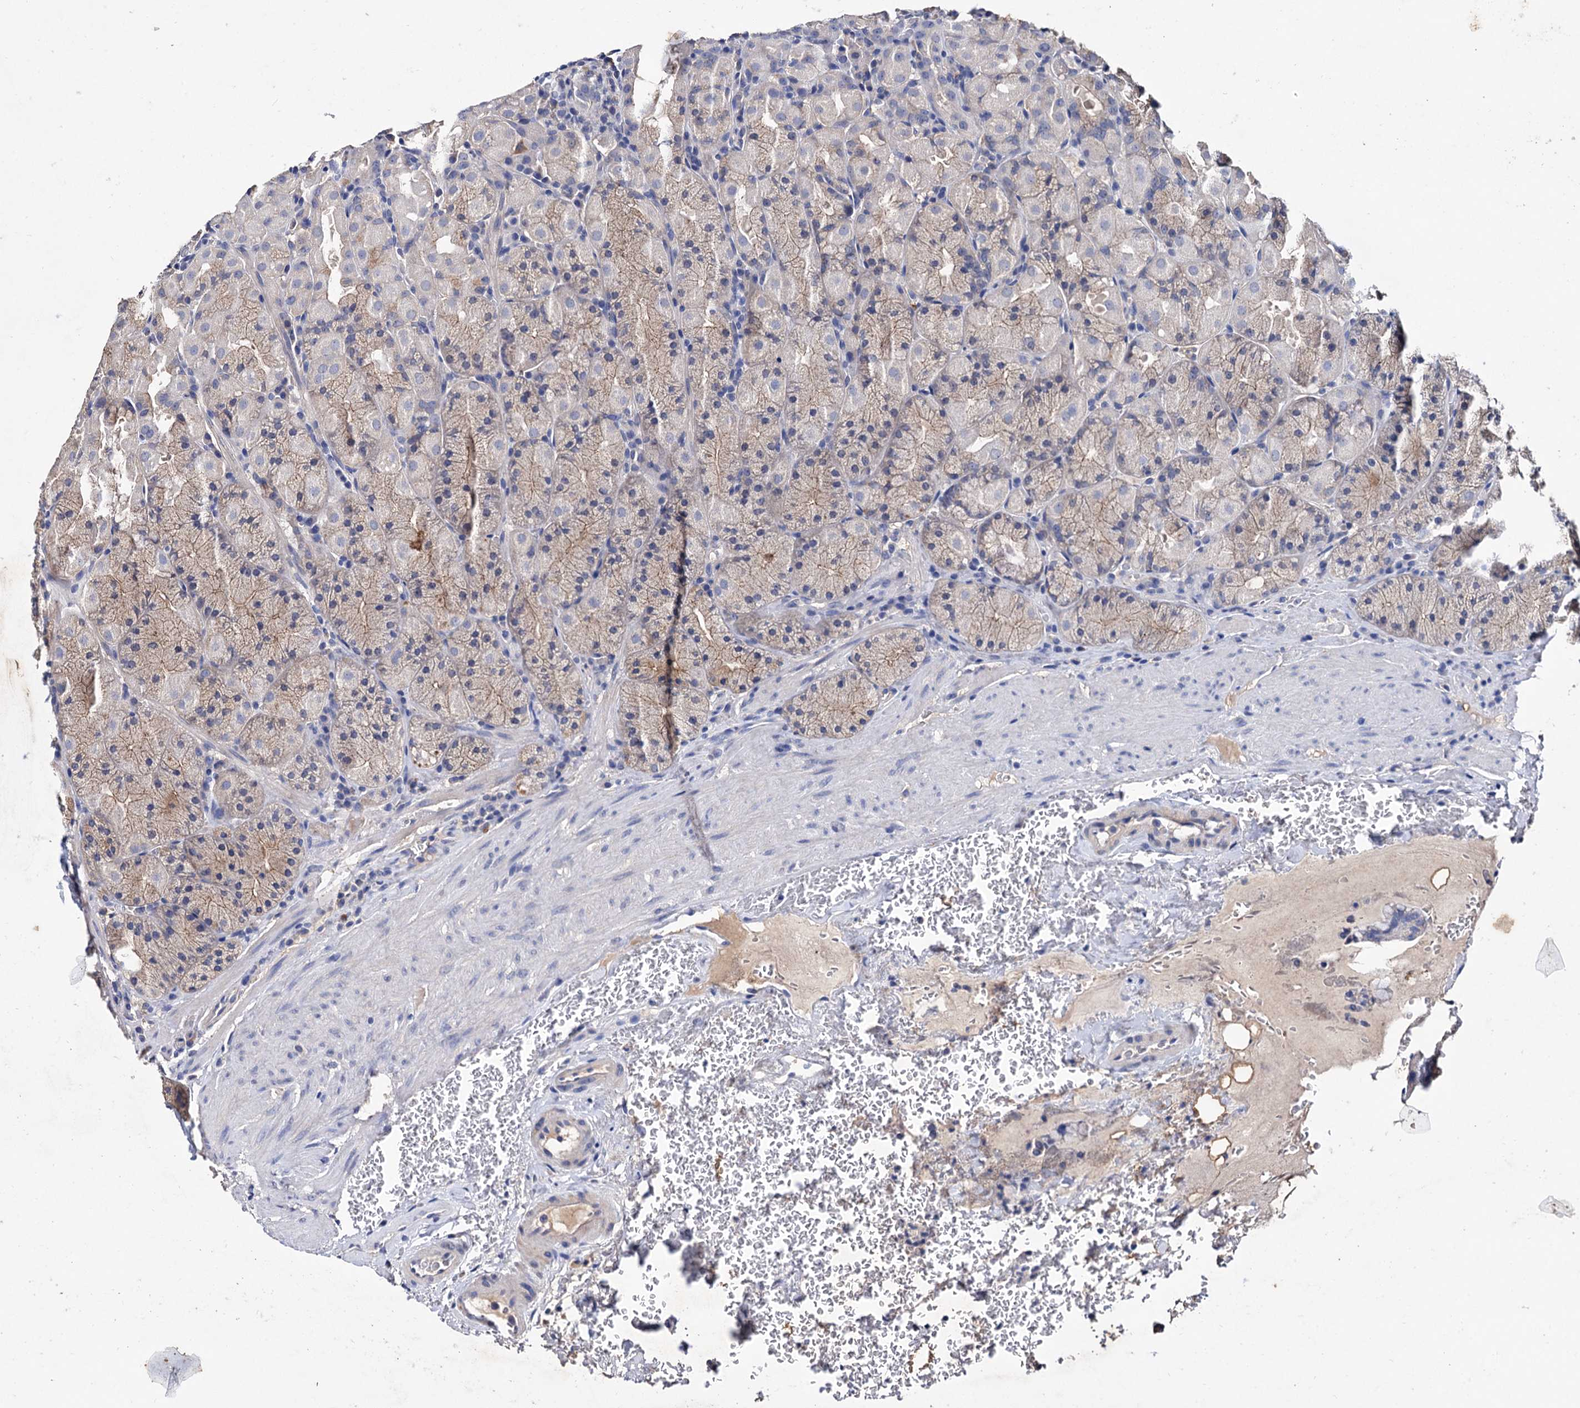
{"staining": {"intensity": "weak", "quantity": "25%-75%", "location": "cytoplasmic/membranous"}, "tissue": "stomach", "cell_type": "Glandular cells", "image_type": "normal", "snomed": [{"axis": "morphology", "description": "Normal tissue, NOS"}, {"axis": "topography", "description": "Stomach, upper"}, {"axis": "topography", "description": "Stomach, lower"}], "caption": "Brown immunohistochemical staining in normal human stomach demonstrates weak cytoplasmic/membranous expression in about 25%-75% of glandular cells.", "gene": "NPAS4", "patient": {"sex": "male", "age": 80}}